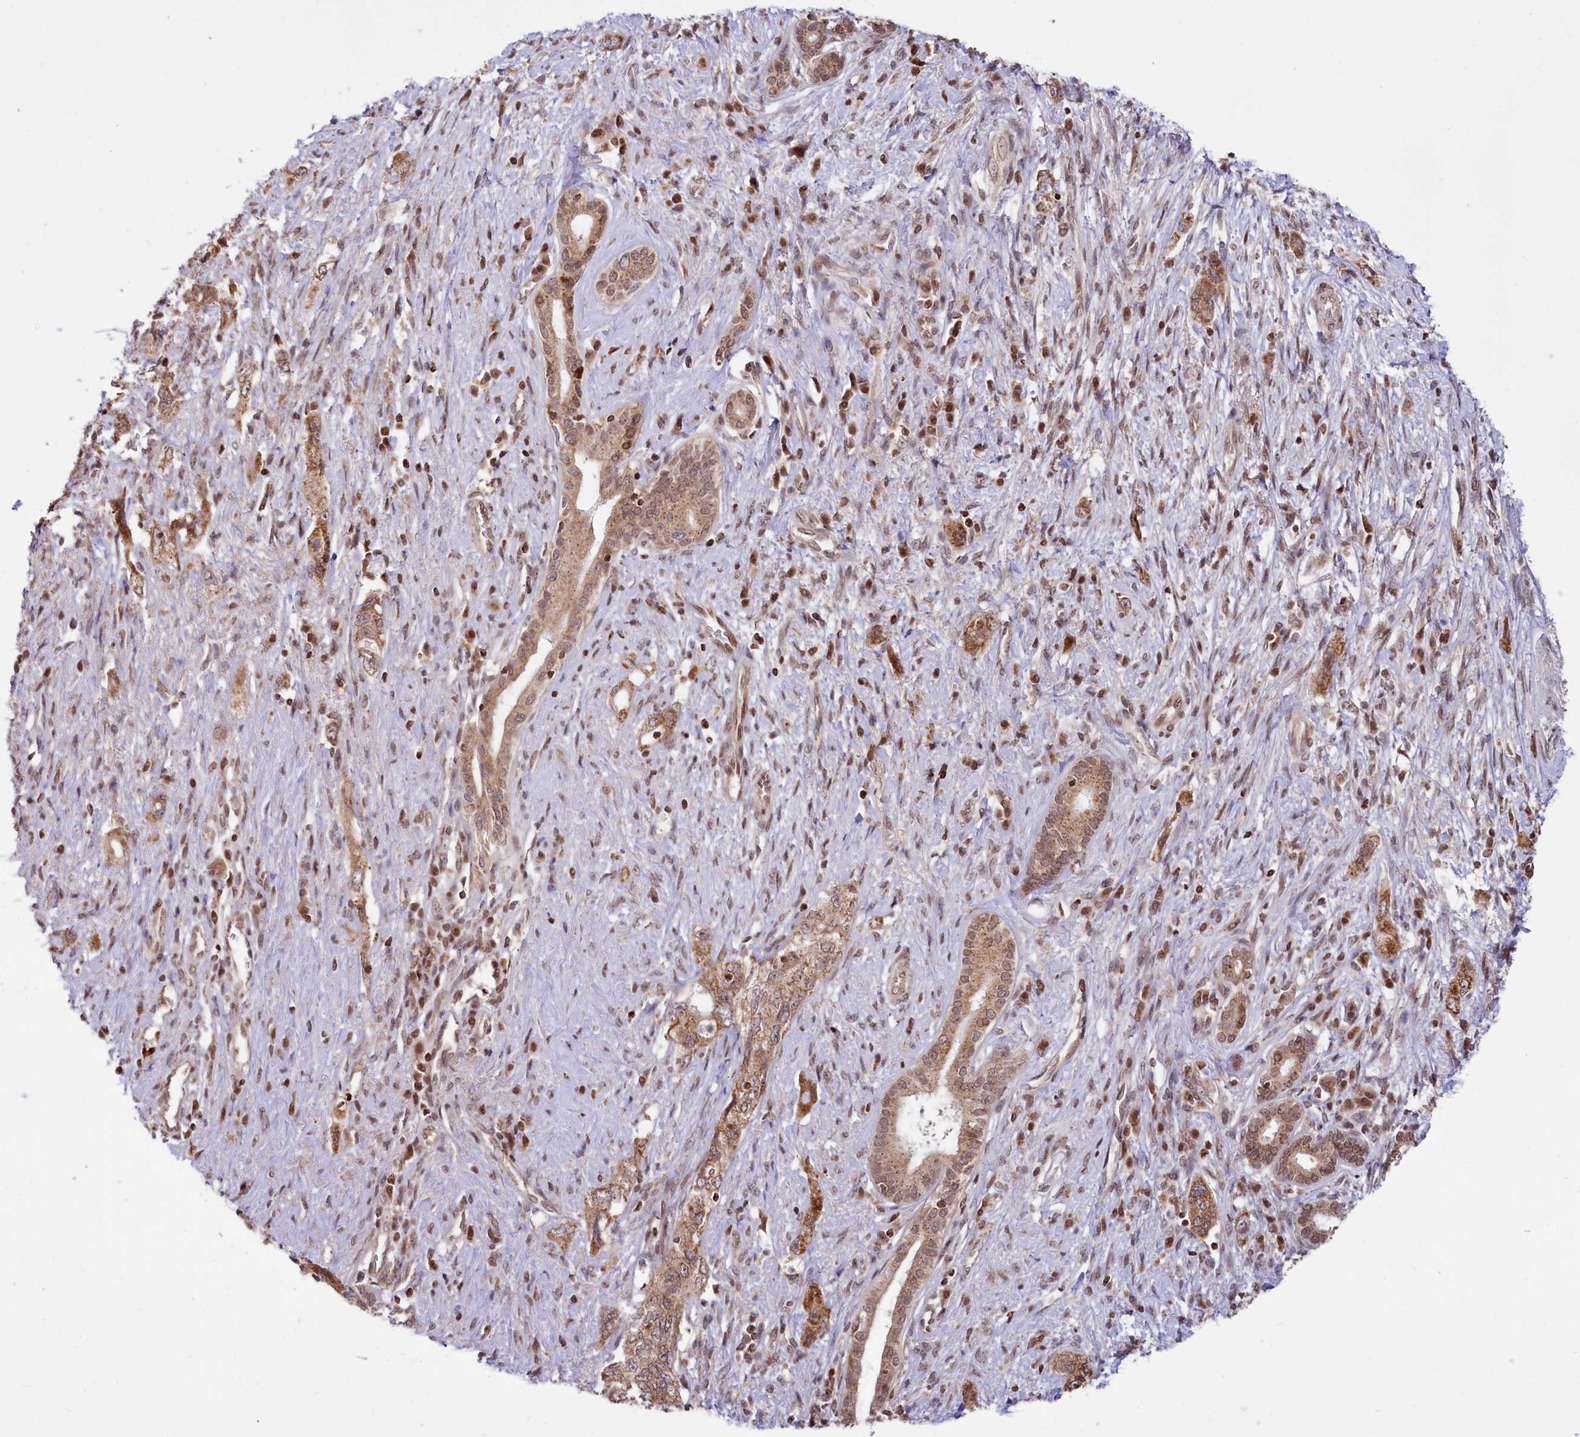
{"staining": {"intensity": "moderate", "quantity": ">75%", "location": "cytoplasmic/membranous"}, "tissue": "pancreatic cancer", "cell_type": "Tumor cells", "image_type": "cancer", "snomed": [{"axis": "morphology", "description": "Adenocarcinoma, NOS"}, {"axis": "topography", "description": "Pancreas"}], "caption": "An immunohistochemistry (IHC) histopathology image of neoplastic tissue is shown. Protein staining in brown shows moderate cytoplasmic/membranous positivity in pancreatic cancer (adenocarcinoma) within tumor cells.", "gene": "PHC3", "patient": {"sex": "female", "age": 73}}